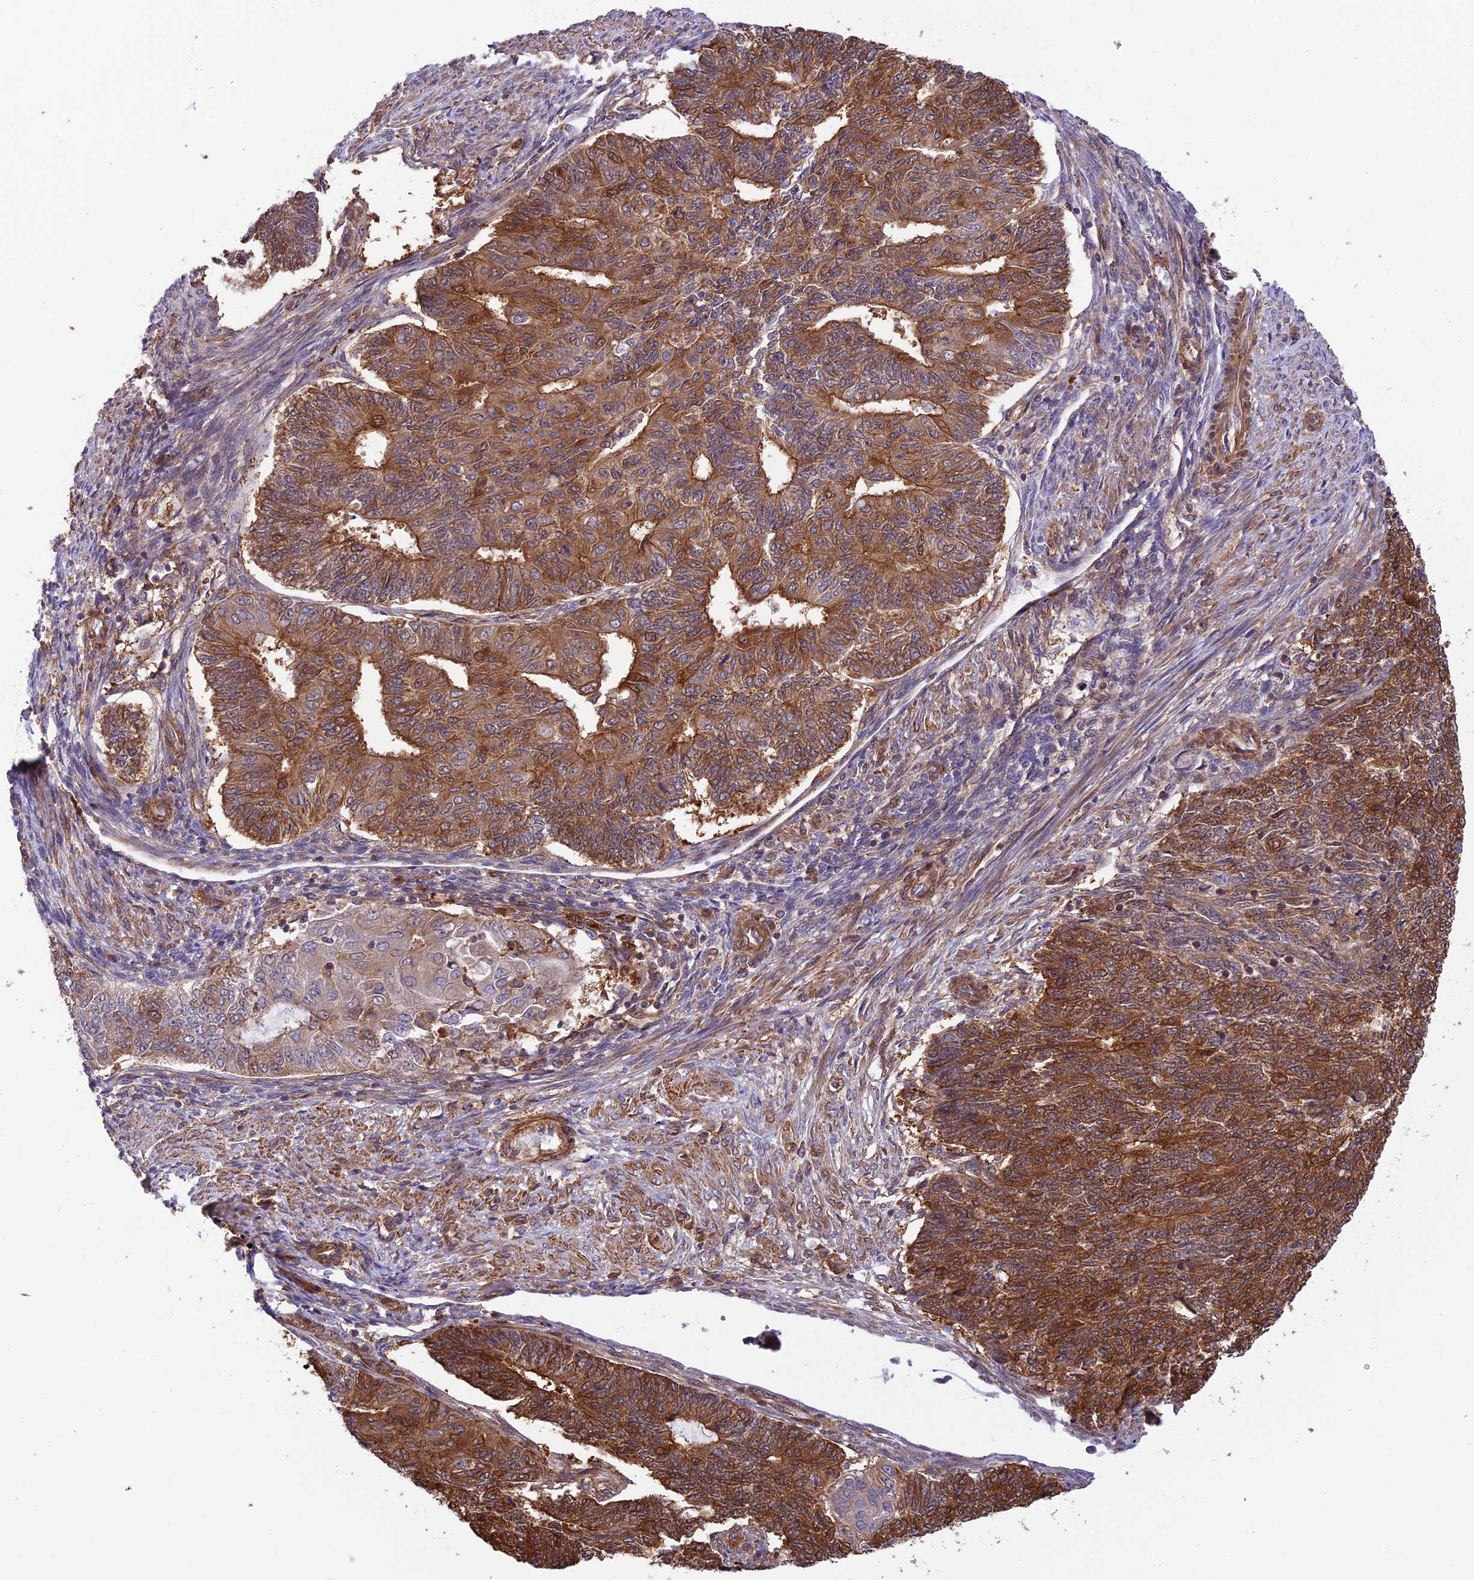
{"staining": {"intensity": "strong", "quantity": ">75%", "location": "cytoplasmic/membranous"}, "tissue": "endometrial cancer", "cell_type": "Tumor cells", "image_type": "cancer", "snomed": [{"axis": "morphology", "description": "Adenocarcinoma, NOS"}, {"axis": "topography", "description": "Endometrium"}], "caption": "The image demonstrates immunohistochemical staining of endometrial adenocarcinoma. There is strong cytoplasmic/membranous expression is identified in approximately >75% of tumor cells. Nuclei are stained in blue.", "gene": "EVI5L", "patient": {"sex": "female", "age": 32}}